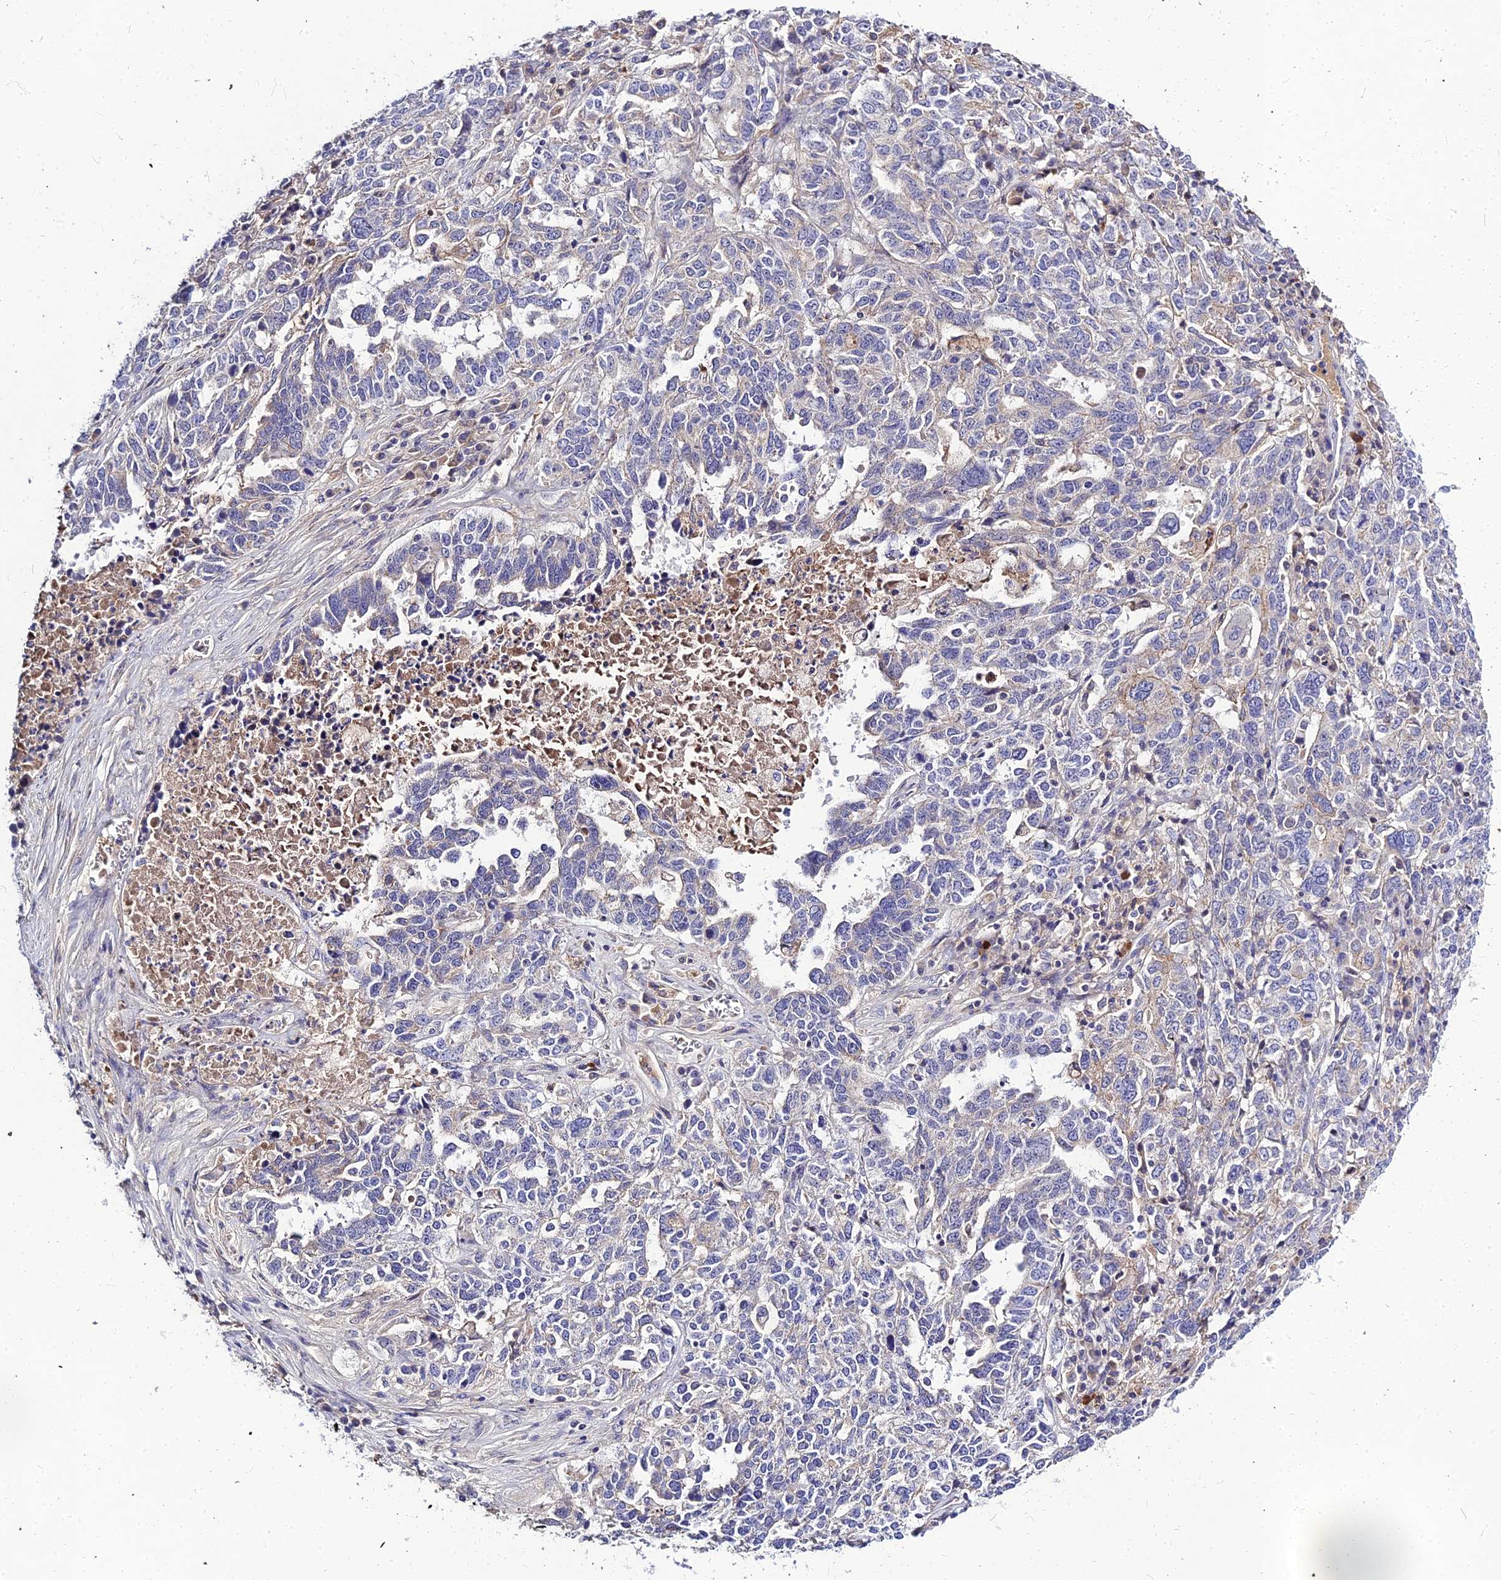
{"staining": {"intensity": "weak", "quantity": "<25%", "location": "cytoplasmic/membranous"}, "tissue": "ovarian cancer", "cell_type": "Tumor cells", "image_type": "cancer", "snomed": [{"axis": "morphology", "description": "Carcinoma, endometroid"}, {"axis": "topography", "description": "Ovary"}], "caption": "IHC micrograph of neoplastic tissue: ovarian cancer stained with DAB (3,3'-diaminobenzidine) displays no significant protein positivity in tumor cells.", "gene": "DMRTA1", "patient": {"sex": "female", "age": 62}}